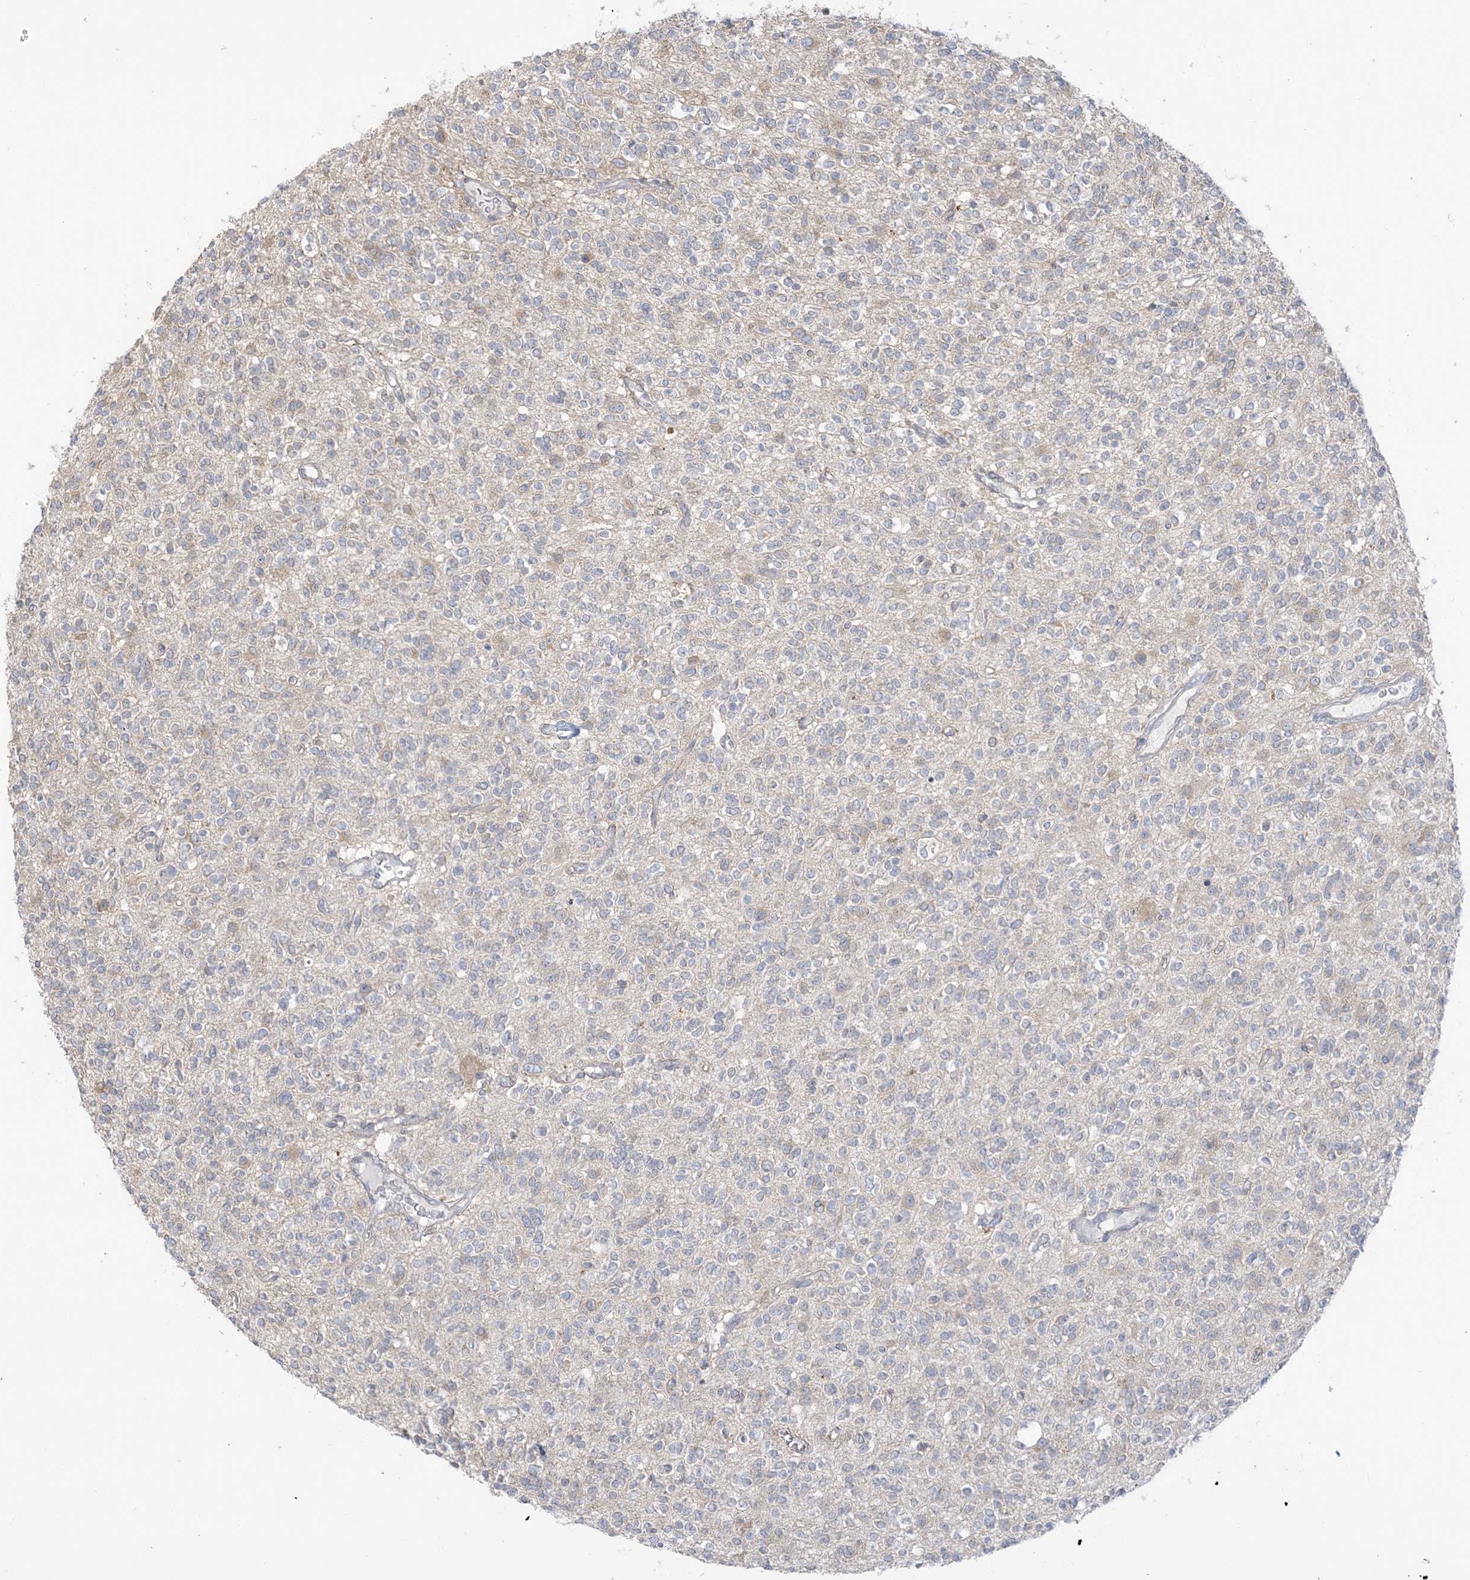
{"staining": {"intensity": "weak", "quantity": "<25%", "location": "cytoplasmic/membranous"}, "tissue": "glioma", "cell_type": "Tumor cells", "image_type": "cancer", "snomed": [{"axis": "morphology", "description": "Glioma, malignant, High grade"}, {"axis": "topography", "description": "Brain"}], "caption": "The immunohistochemistry (IHC) histopathology image has no significant expression in tumor cells of malignant high-grade glioma tissue.", "gene": "EEFSEC", "patient": {"sex": "male", "age": 34}}